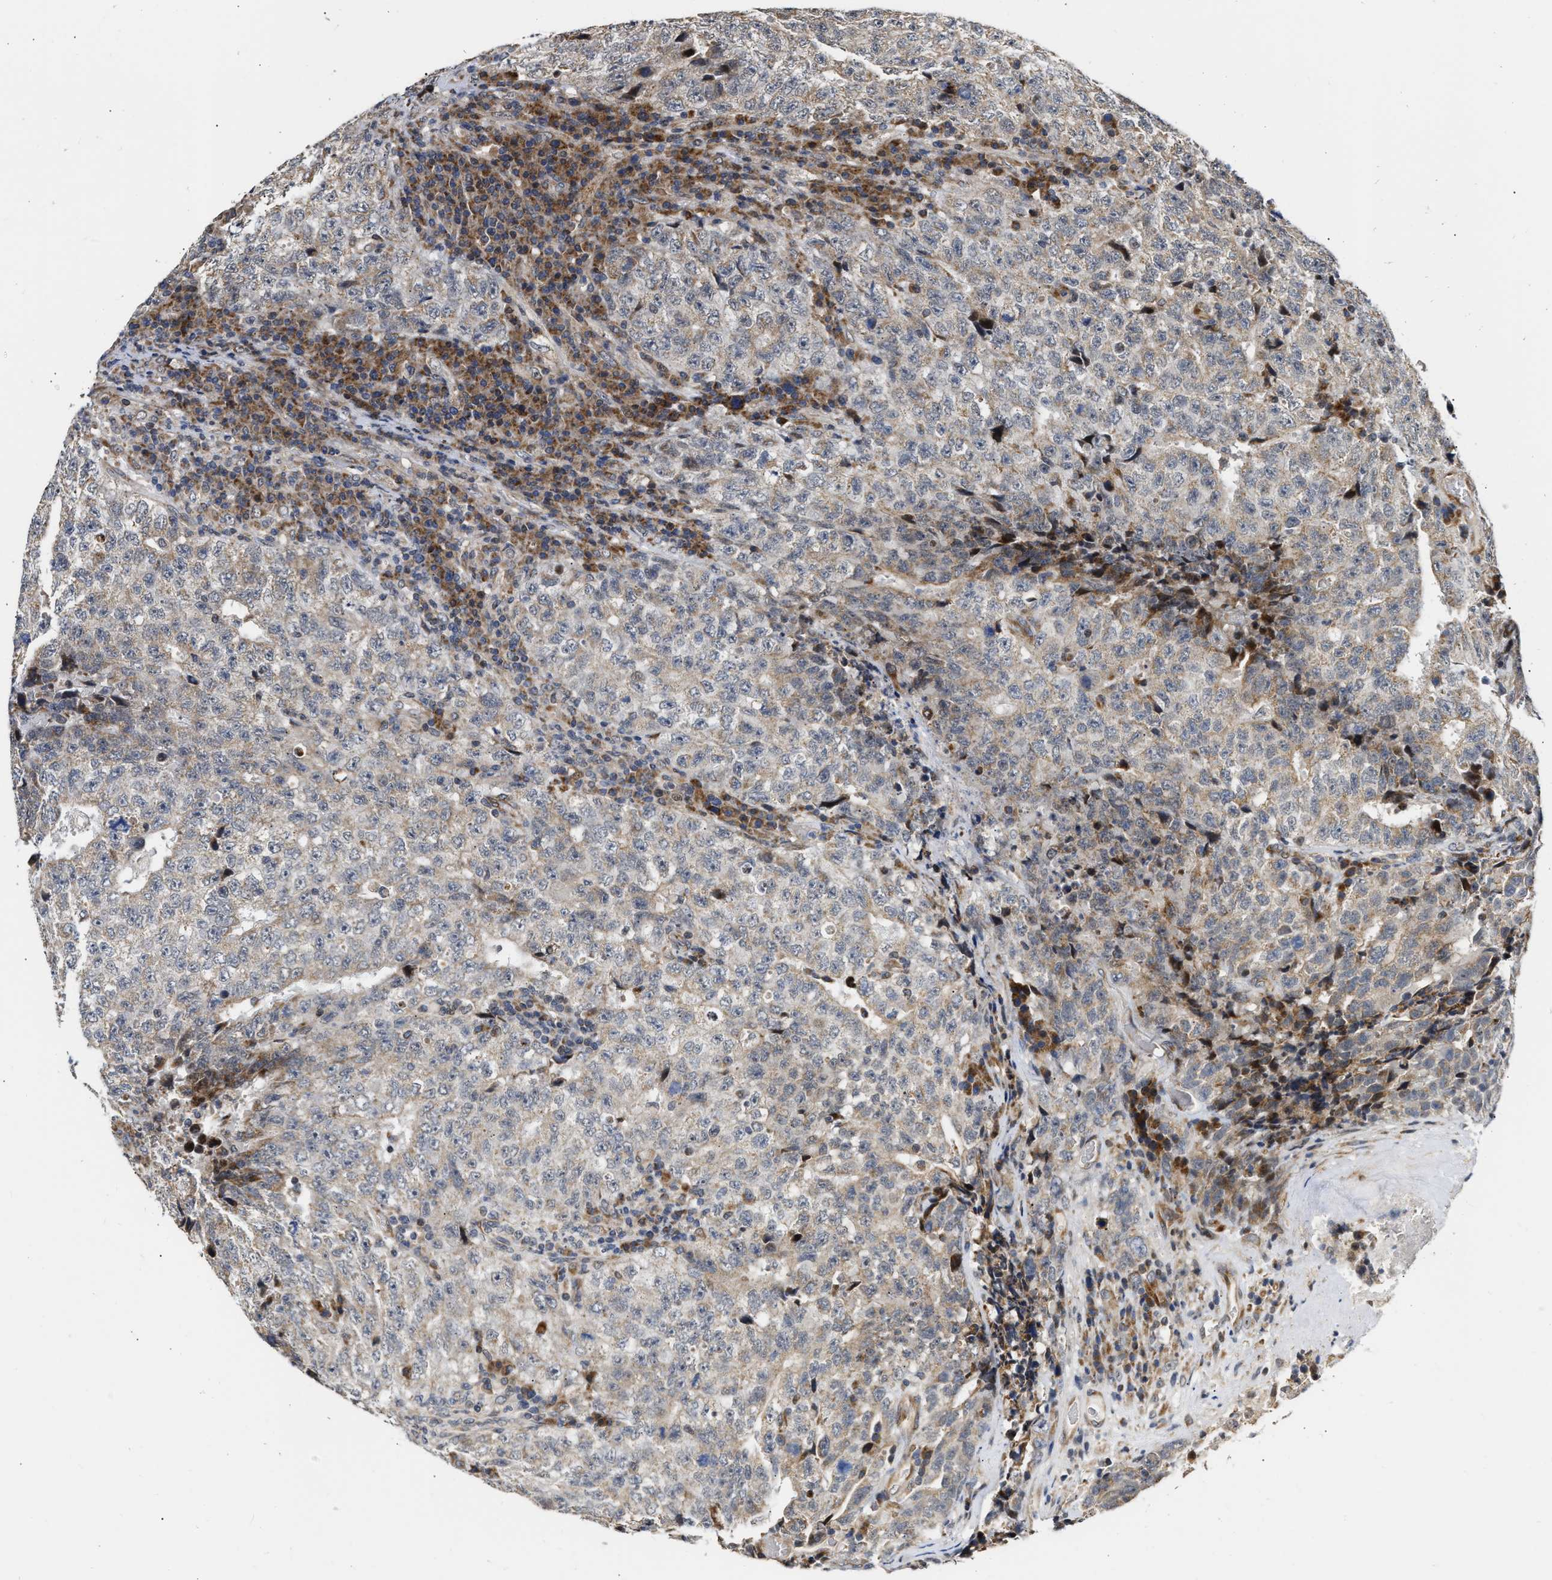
{"staining": {"intensity": "weak", "quantity": "25%-75%", "location": "cytoplasmic/membranous"}, "tissue": "testis cancer", "cell_type": "Tumor cells", "image_type": "cancer", "snomed": [{"axis": "morphology", "description": "Necrosis, NOS"}, {"axis": "morphology", "description": "Carcinoma, Embryonal, NOS"}, {"axis": "topography", "description": "Testis"}], "caption": "Embryonal carcinoma (testis) stained for a protein displays weak cytoplasmic/membranous positivity in tumor cells.", "gene": "DEPTOR", "patient": {"sex": "male", "age": 19}}